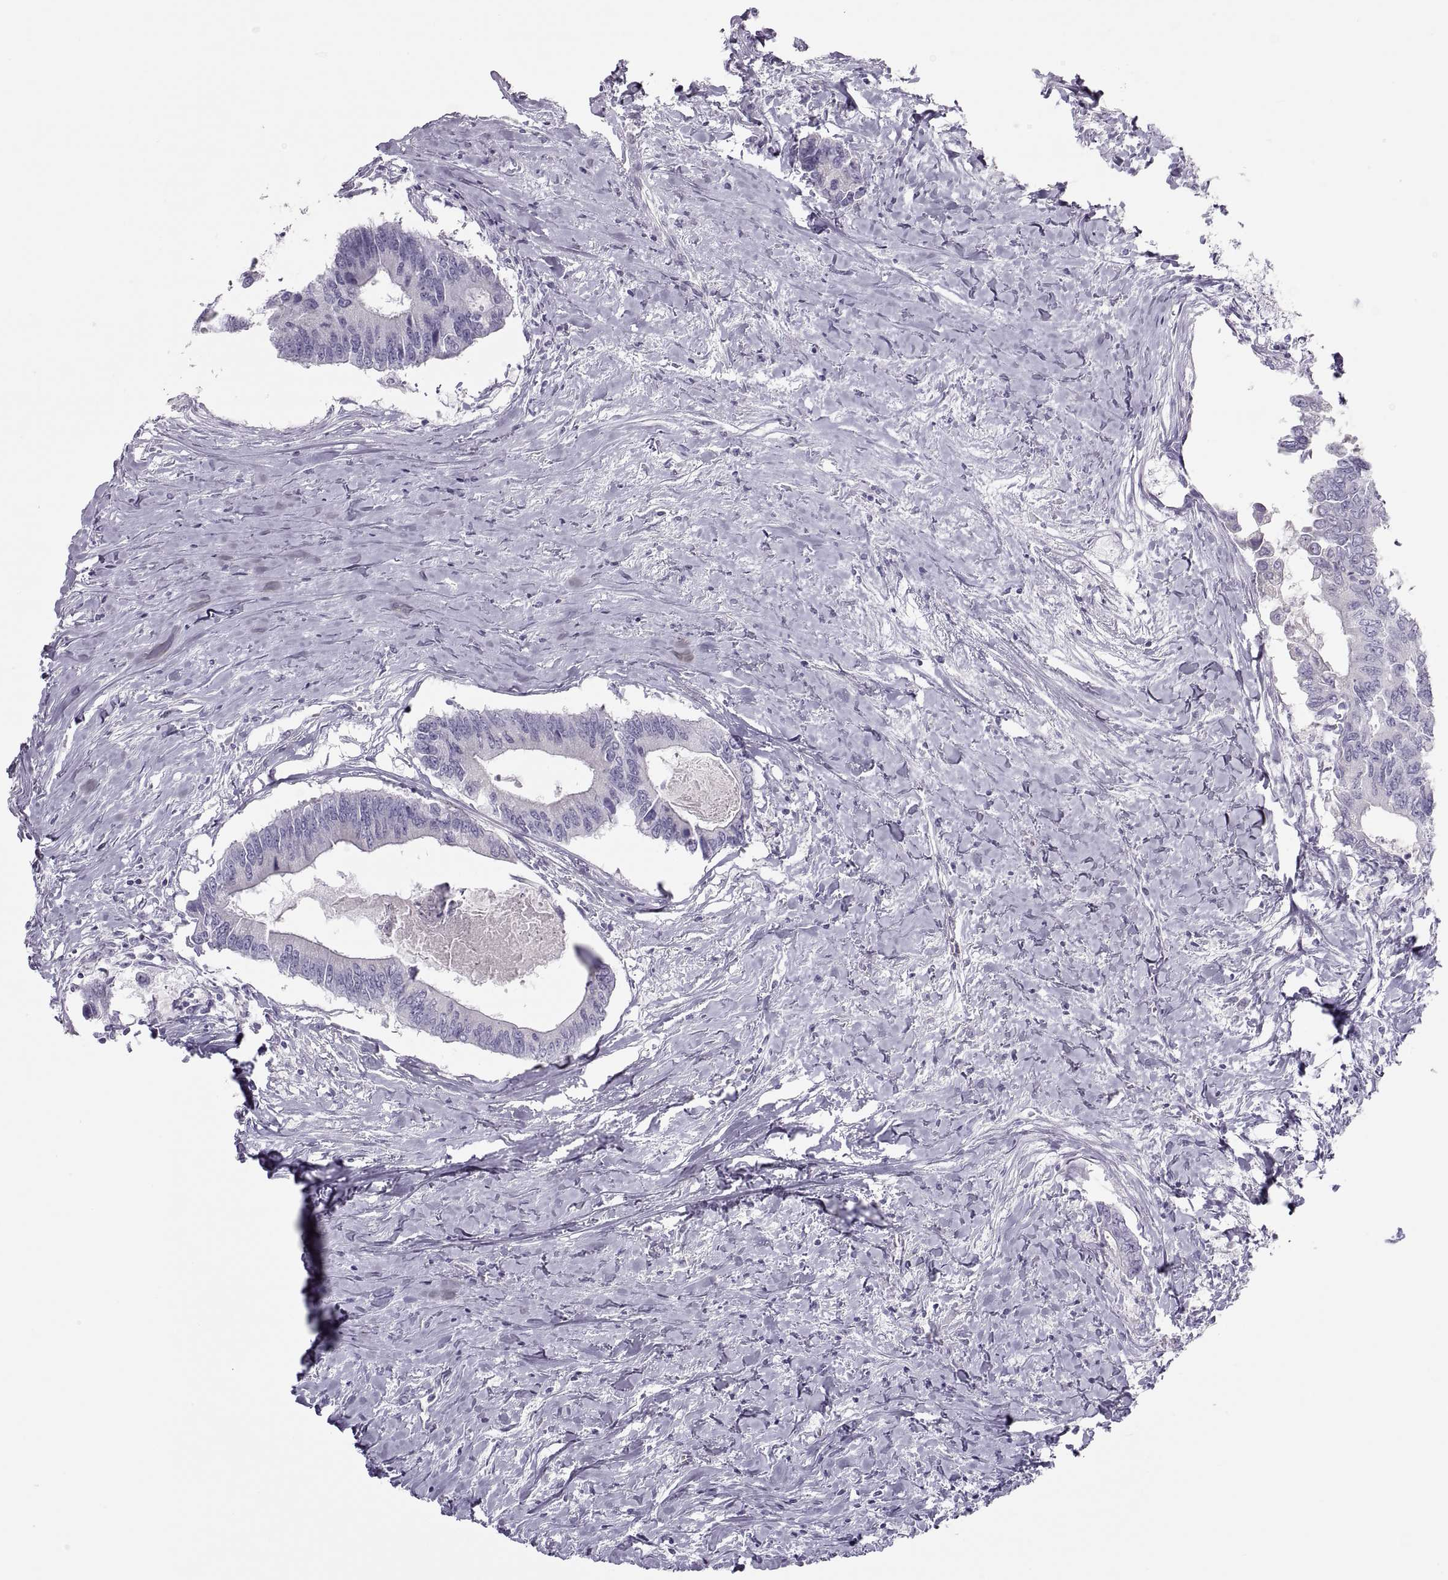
{"staining": {"intensity": "negative", "quantity": "none", "location": "none"}, "tissue": "colorectal cancer", "cell_type": "Tumor cells", "image_type": "cancer", "snomed": [{"axis": "morphology", "description": "Adenocarcinoma, NOS"}, {"axis": "topography", "description": "Colon"}], "caption": "IHC micrograph of neoplastic tissue: human colorectal adenocarcinoma stained with DAB reveals no significant protein expression in tumor cells.", "gene": "SEMG1", "patient": {"sex": "male", "age": 53}}